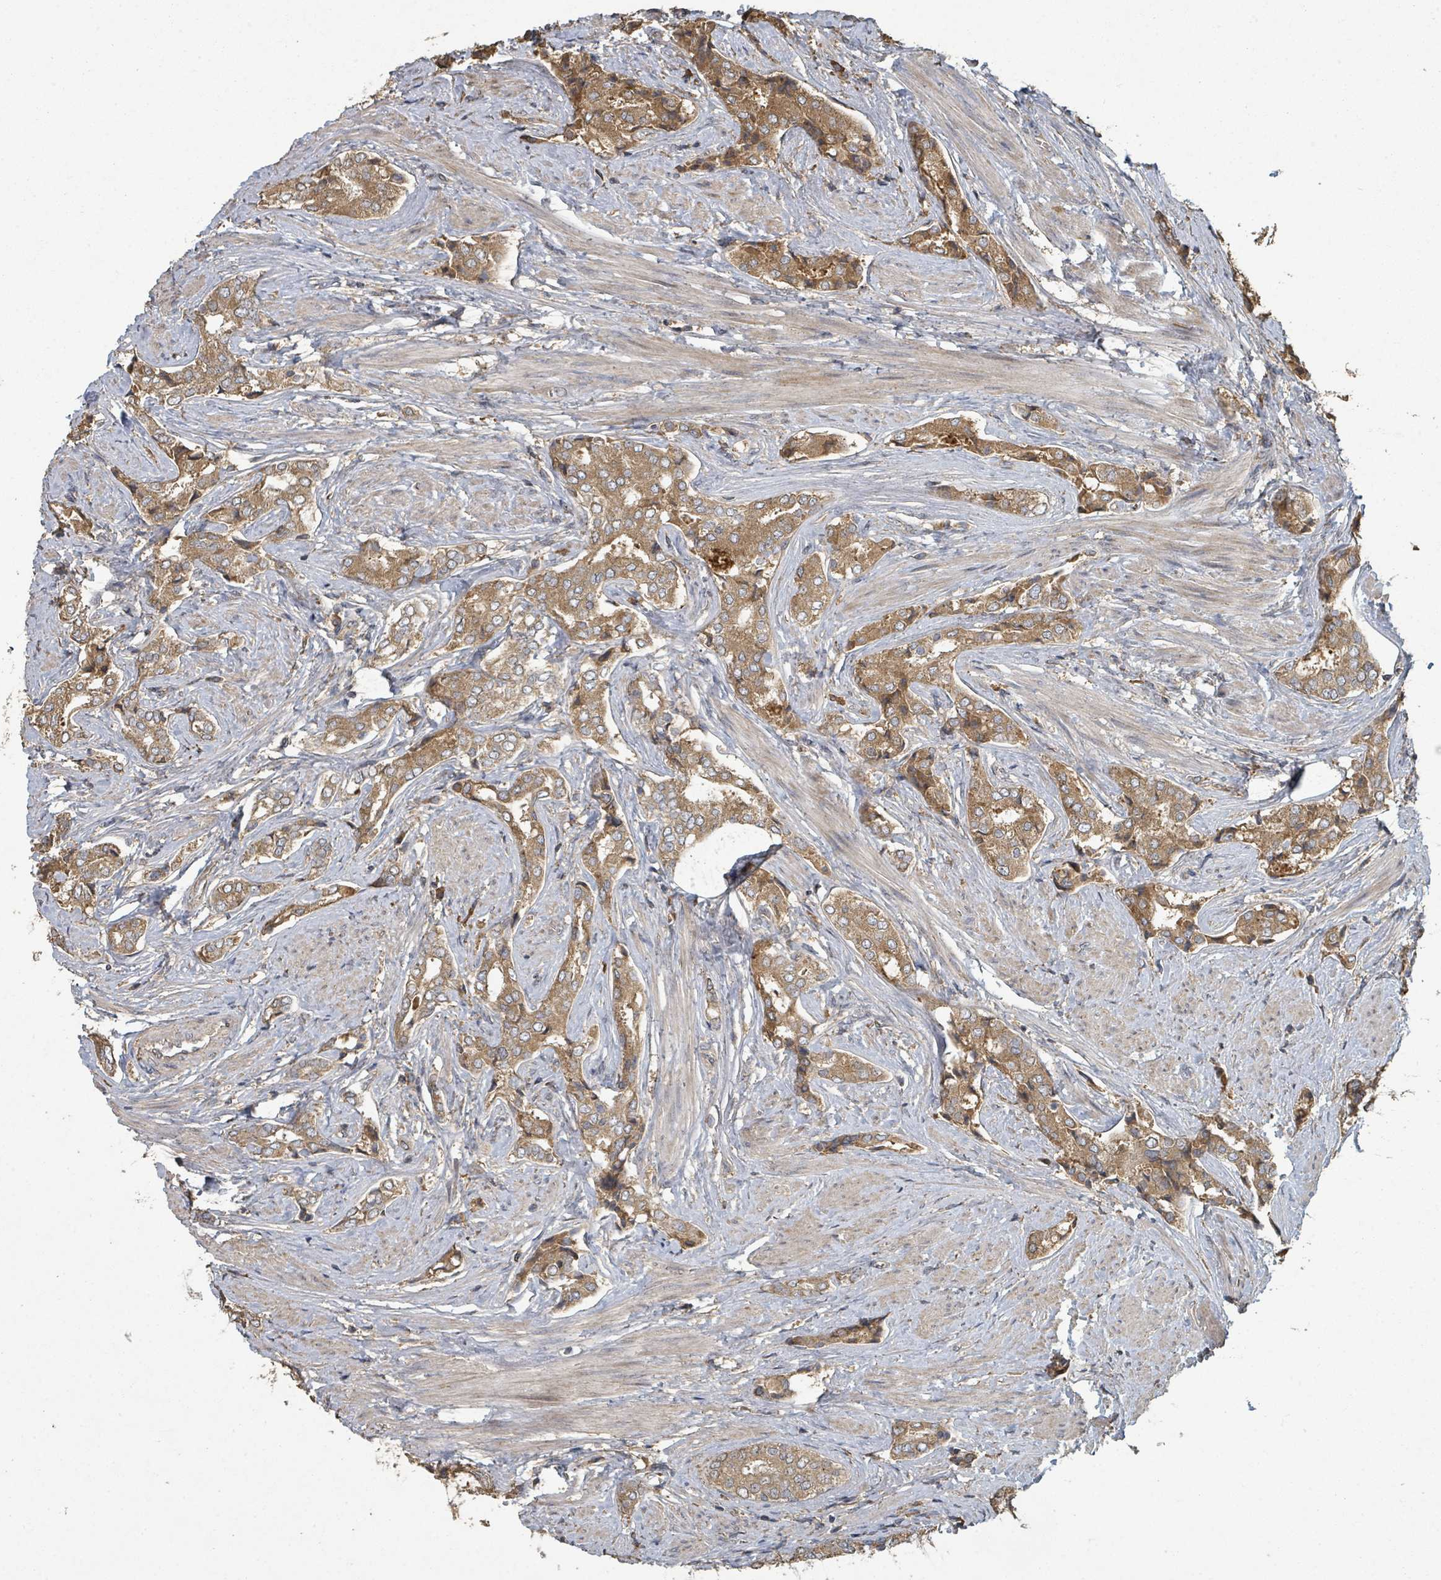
{"staining": {"intensity": "strong", "quantity": ">75%", "location": "cytoplasmic/membranous"}, "tissue": "prostate cancer", "cell_type": "Tumor cells", "image_type": "cancer", "snomed": [{"axis": "morphology", "description": "Adenocarcinoma, High grade"}, {"axis": "topography", "description": "Prostate"}], "caption": "Protein expression by immunohistochemistry (IHC) shows strong cytoplasmic/membranous staining in about >75% of tumor cells in adenocarcinoma (high-grade) (prostate). (Brightfield microscopy of DAB IHC at high magnification).", "gene": "WDFY1", "patient": {"sex": "male", "age": 71}}